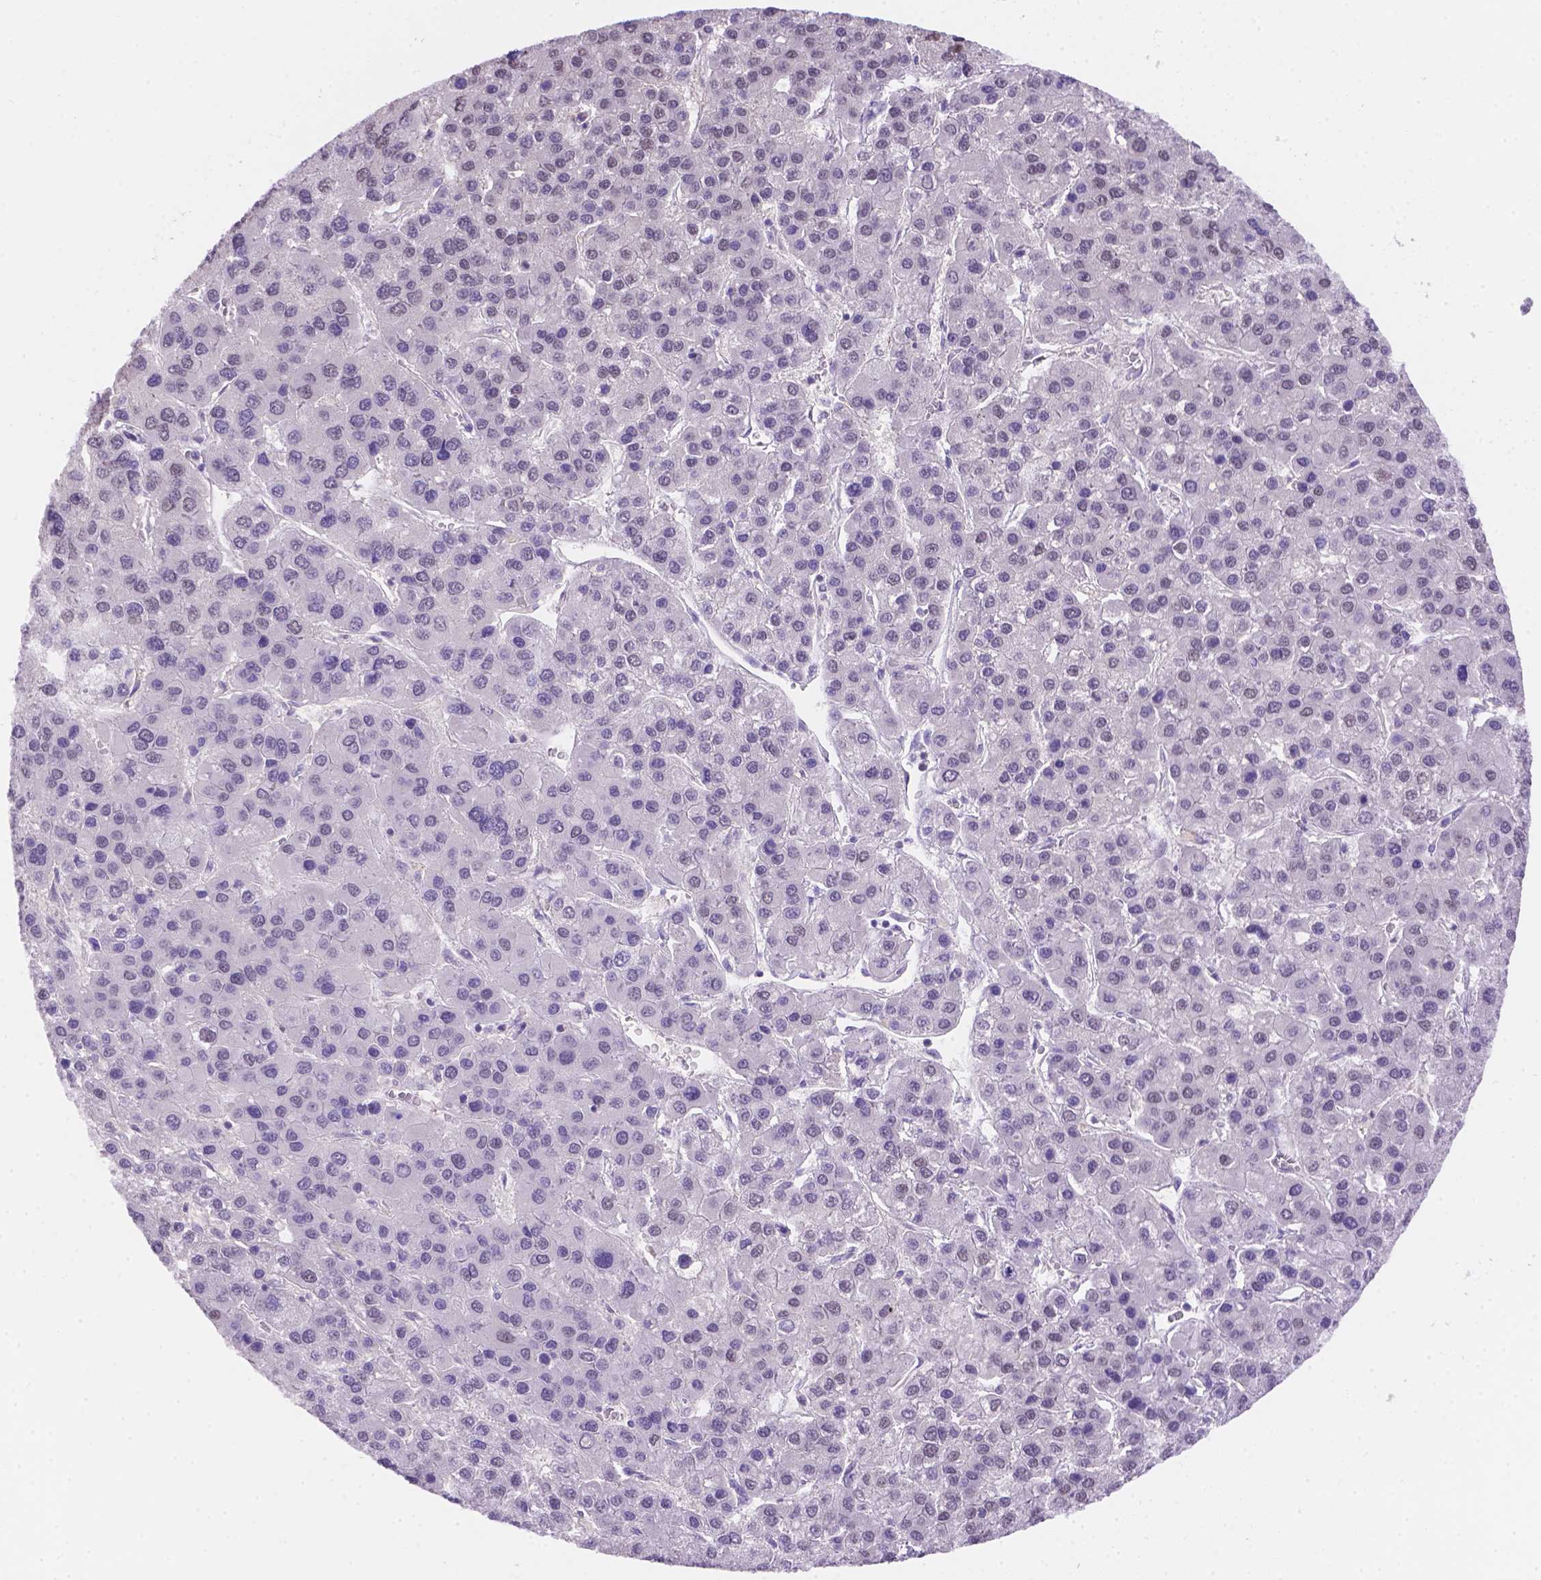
{"staining": {"intensity": "negative", "quantity": "none", "location": "none"}, "tissue": "liver cancer", "cell_type": "Tumor cells", "image_type": "cancer", "snomed": [{"axis": "morphology", "description": "Carcinoma, Hepatocellular, NOS"}, {"axis": "topography", "description": "Liver"}], "caption": "A high-resolution histopathology image shows immunohistochemistry staining of liver cancer, which demonstrates no significant expression in tumor cells.", "gene": "NXPE2", "patient": {"sex": "female", "age": 41}}